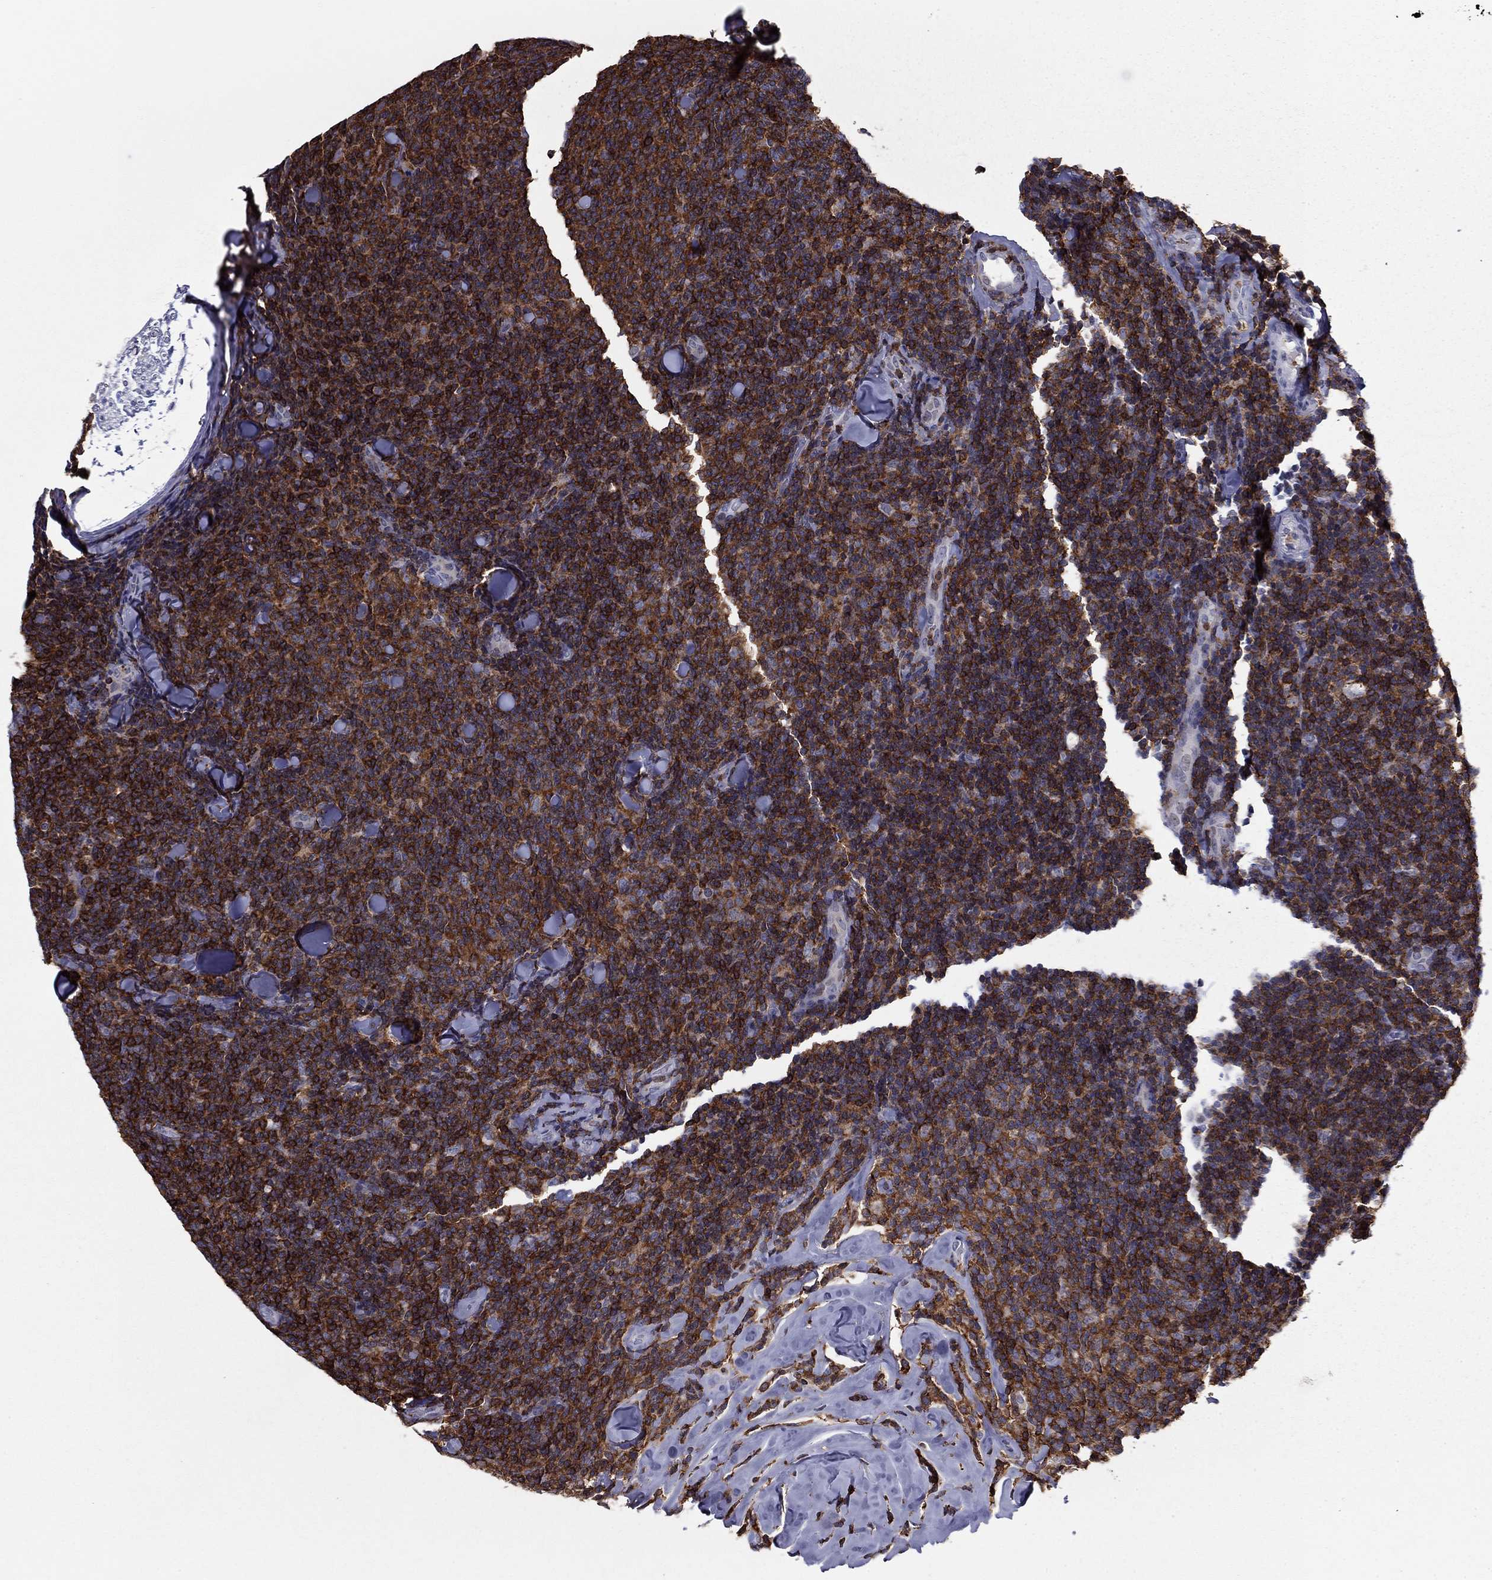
{"staining": {"intensity": "strong", "quantity": ">75%", "location": "cytoplasmic/membranous"}, "tissue": "lymphoma", "cell_type": "Tumor cells", "image_type": "cancer", "snomed": [{"axis": "morphology", "description": "Malignant lymphoma, non-Hodgkin's type, Low grade"}, {"axis": "topography", "description": "Lymph node"}], "caption": "Tumor cells show high levels of strong cytoplasmic/membranous positivity in about >75% of cells in human malignant lymphoma, non-Hodgkin's type (low-grade).", "gene": "ARHGAP27", "patient": {"sex": "female", "age": 56}}